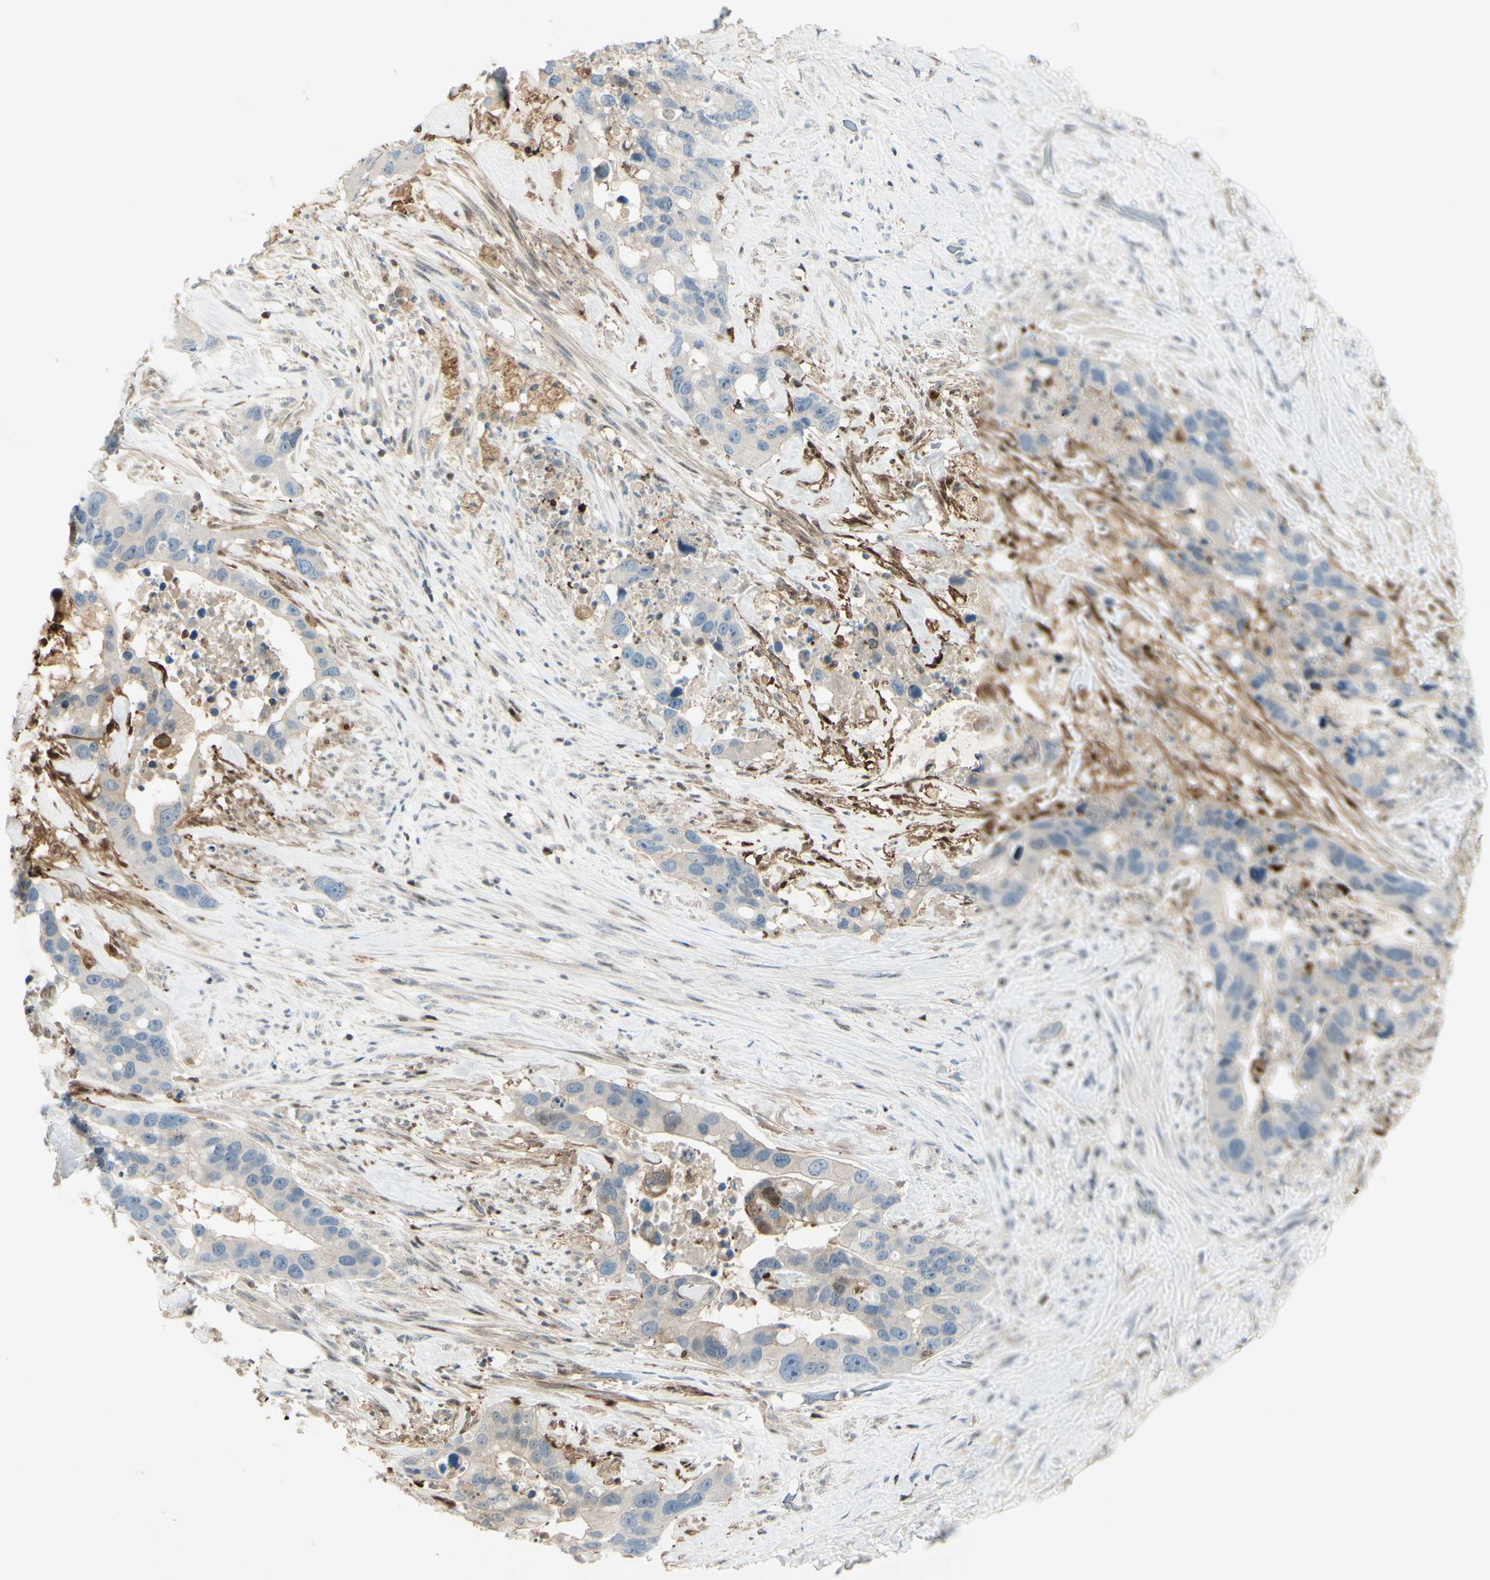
{"staining": {"intensity": "negative", "quantity": "none", "location": "none"}, "tissue": "liver cancer", "cell_type": "Tumor cells", "image_type": "cancer", "snomed": [{"axis": "morphology", "description": "Cholangiocarcinoma"}, {"axis": "topography", "description": "Liver"}], "caption": "High power microscopy image of an immunohistochemistry (IHC) photomicrograph of liver cancer, revealing no significant staining in tumor cells.", "gene": "C1orf159", "patient": {"sex": "female", "age": 65}}